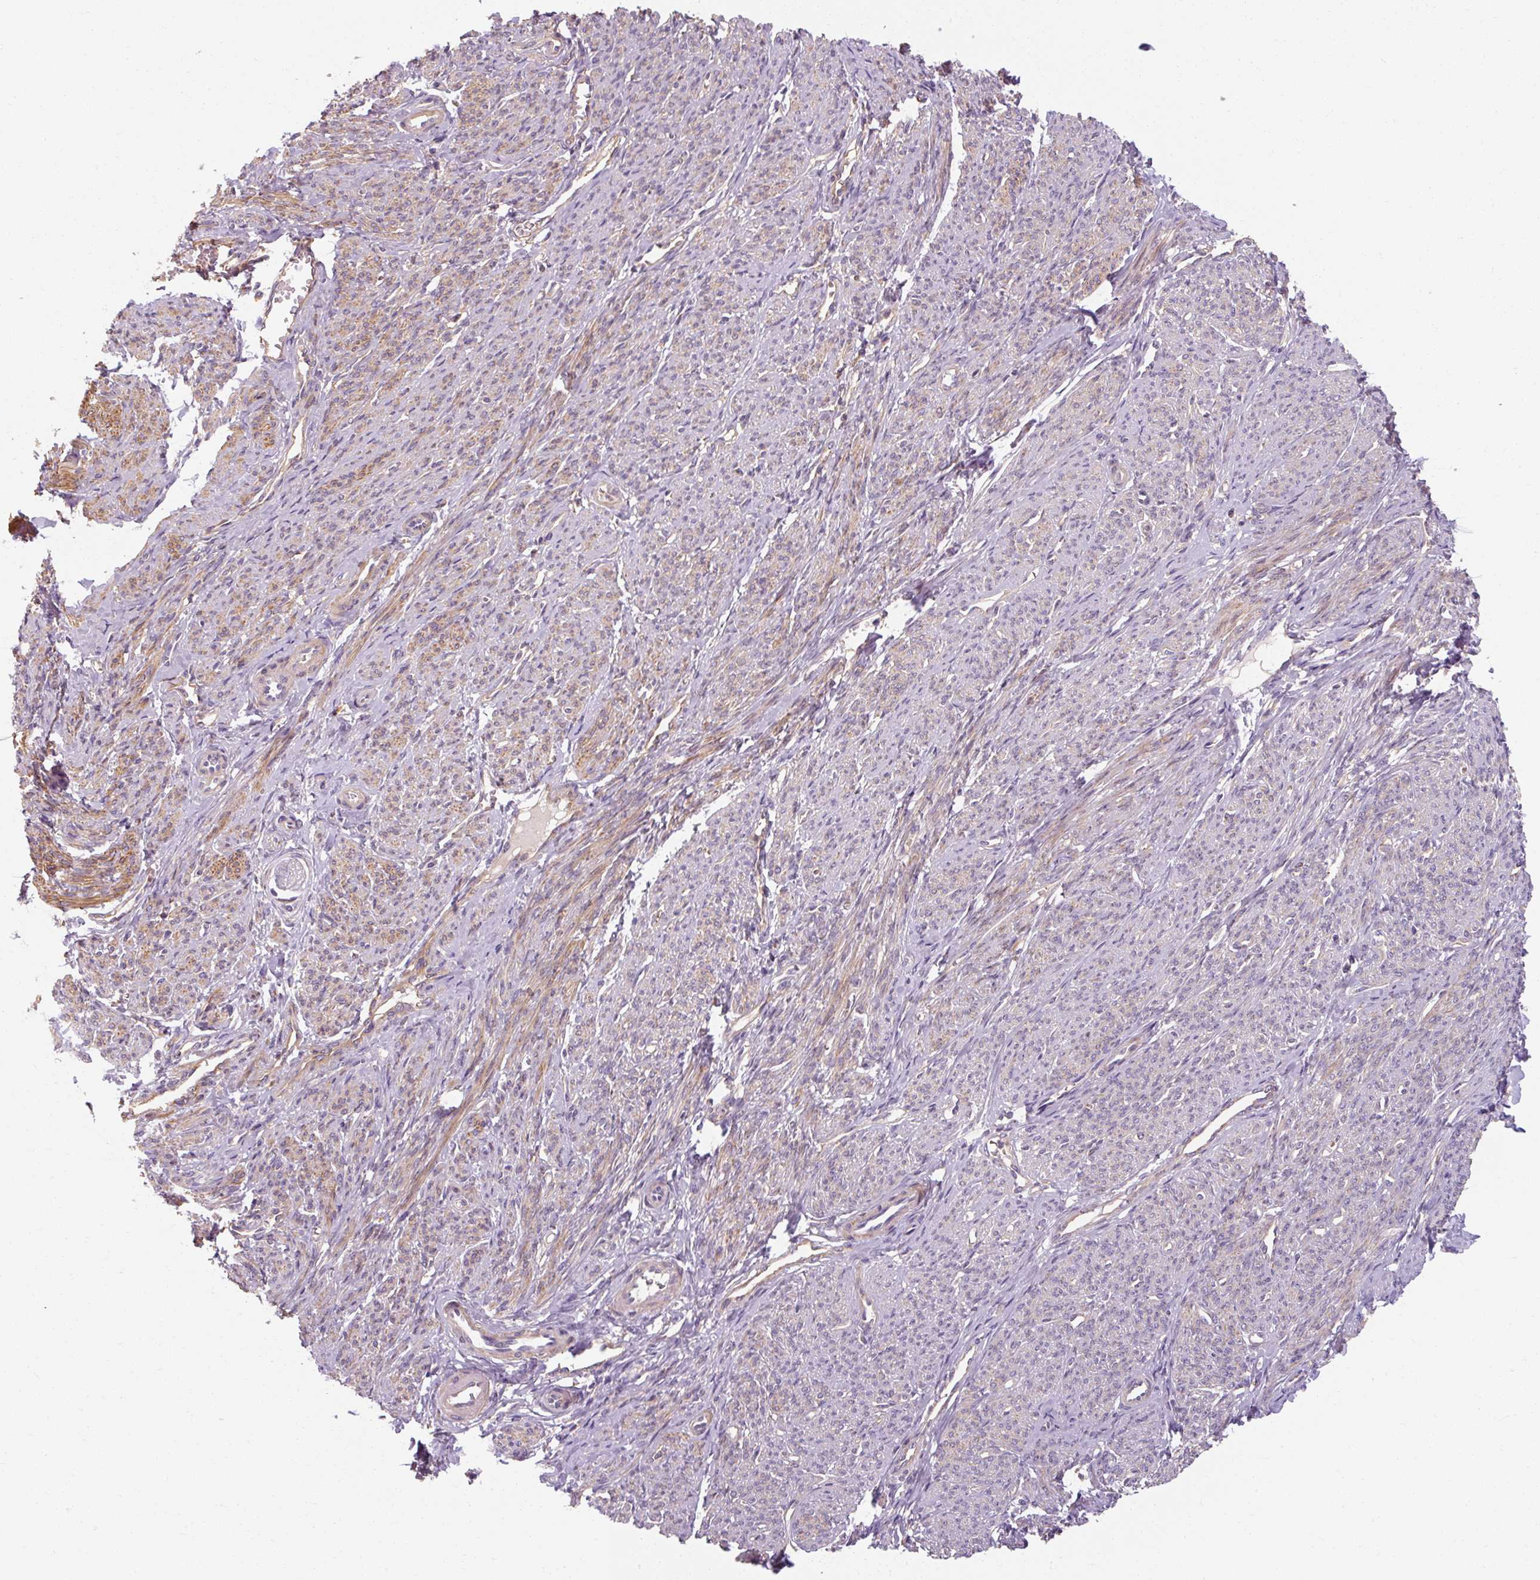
{"staining": {"intensity": "moderate", "quantity": ">75%", "location": "cytoplasmic/membranous"}, "tissue": "smooth muscle", "cell_type": "Smooth muscle cells", "image_type": "normal", "snomed": [{"axis": "morphology", "description": "Normal tissue, NOS"}, {"axis": "topography", "description": "Smooth muscle"}], "caption": "Approximately >75% of smooth muscle cells in normal smooth muscle demonstrate moderate cytoplasmic/membranous protein positivity as visualized by brown immunohistochemical staining.", "gene": "TBC1D4", "patient": {"sex": "female", "age": 65}}